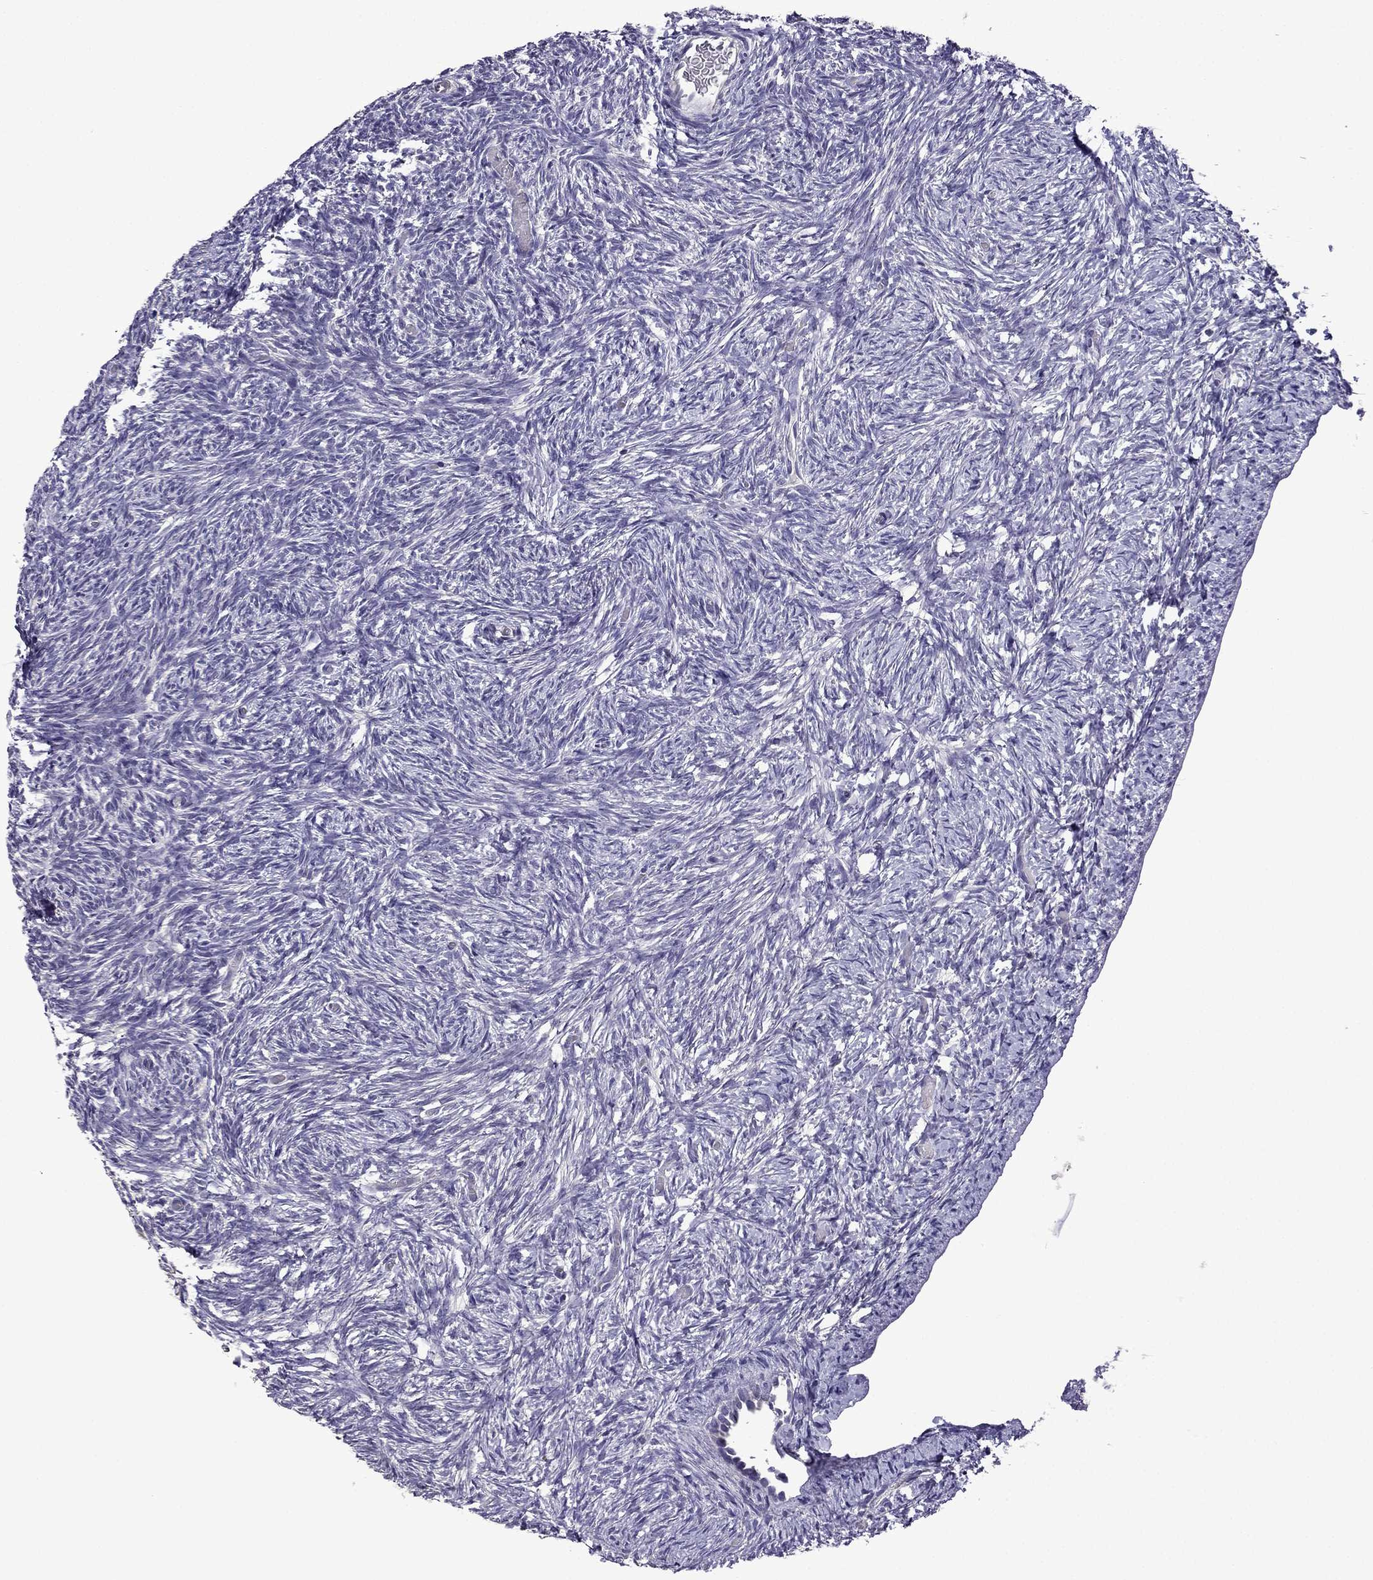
{"staining": {"intensity": "negative", "quantity": "none", "location": "none"}, "tissue": "ovary", "cell_type": "Ovarian stroma cells", "image_type": "normal", "snomed": [{"axis": "morphology", "description": "Normal tissue, NOS"}, {"axis": "topography", "description": "Ovary"}], "caption": "Immunohistochemistry (IHC) photomicrograph of normal human ovary stained for a protein (brown), which reveals no positivity in ovarian stroma cells.", "gene": "TTN", "patient": {"sex": "female", "age": 39}}